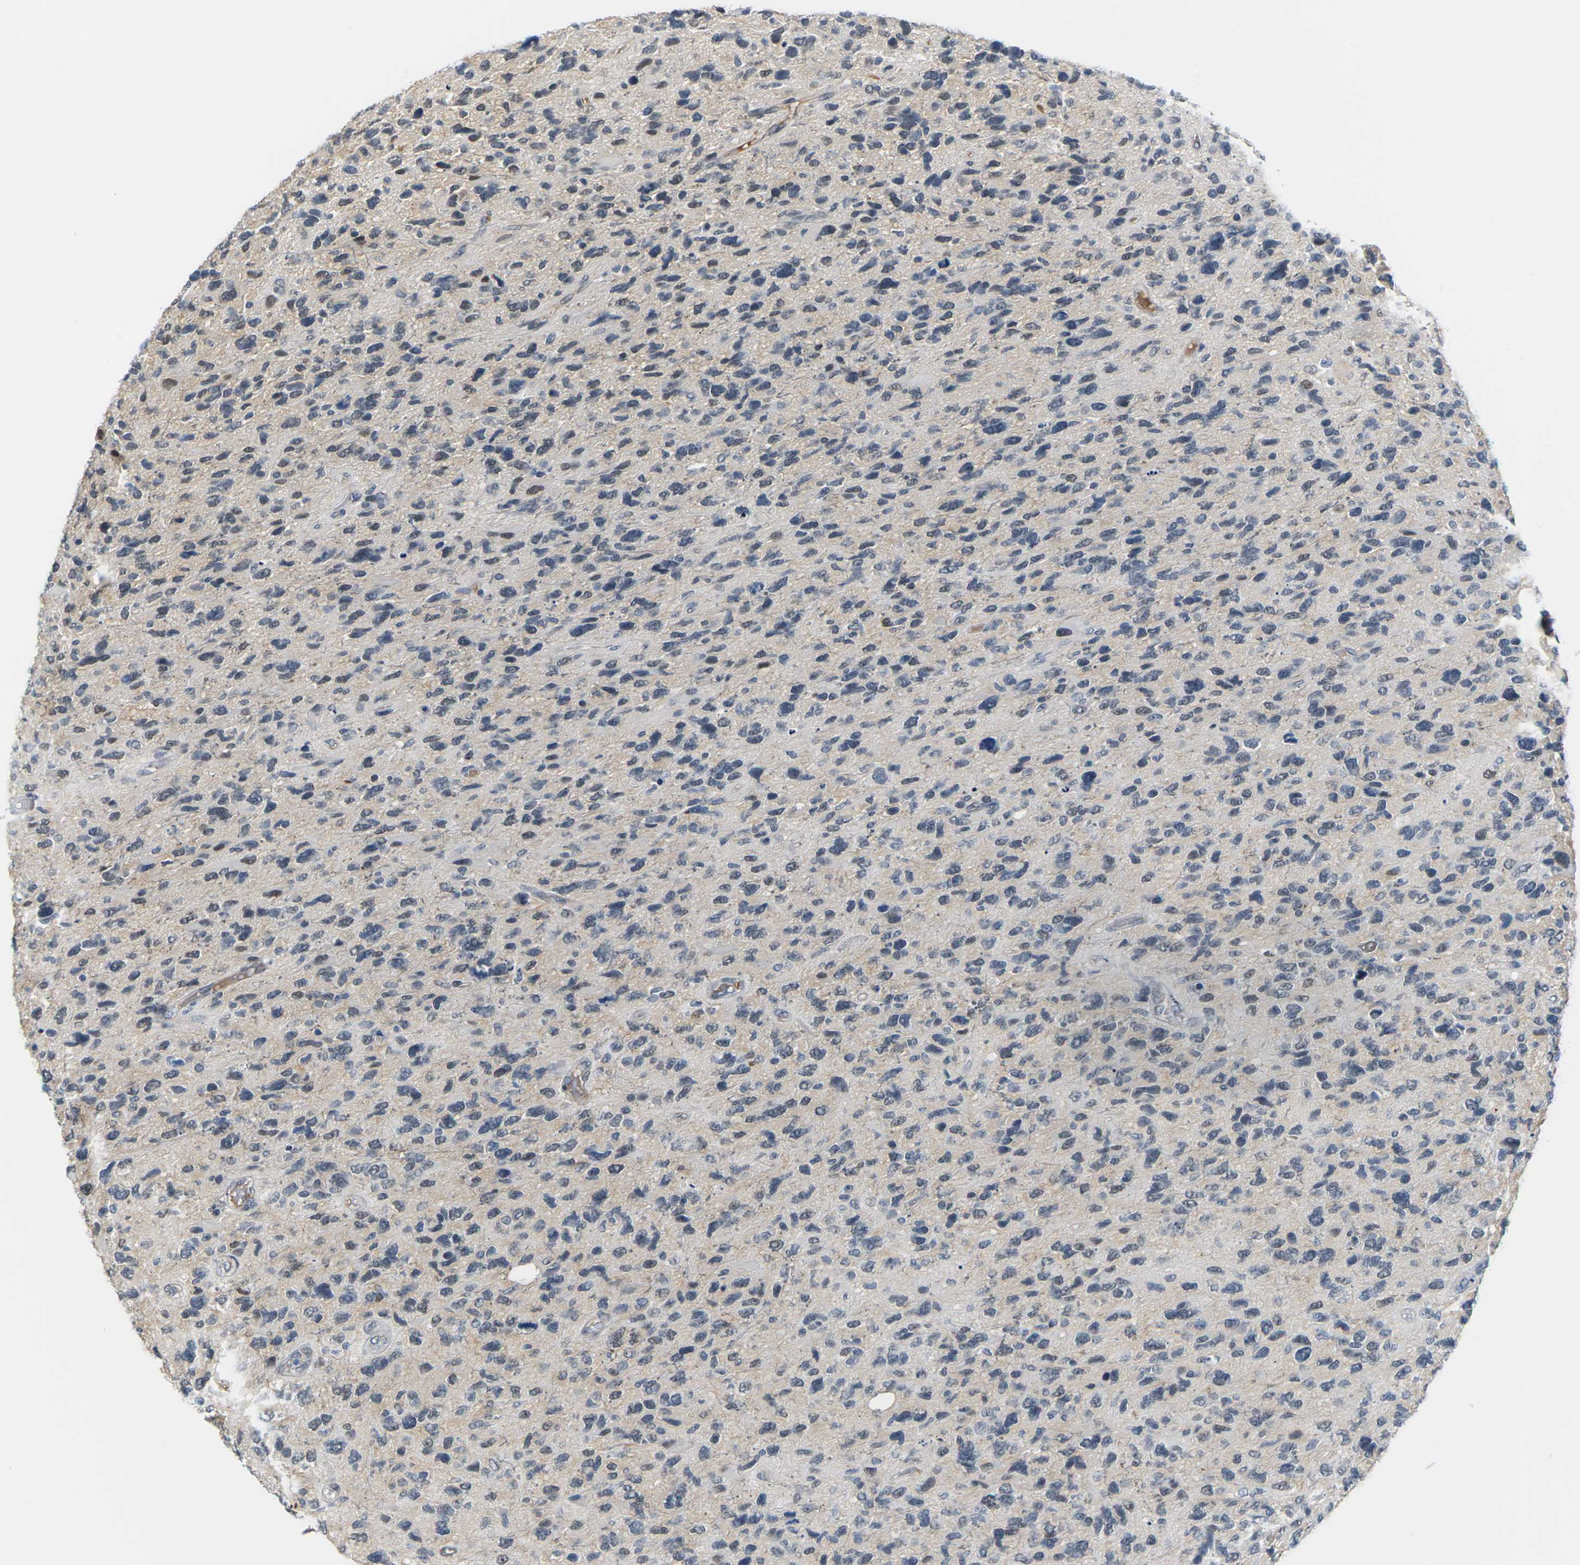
{"staining": {"intensity": "weak", "quantity": "<25%", "location": "nuclear"}, "tissue": "glioma", "cell_type": "Tumor cells", "image_type": "cancer", "snomed": [{"axis": "morphology", "description": "Glioma, malignant, High grade"}, {"axis": "topography", "description": "Brain"}], "caption": "Tumor cells are negative for protein expression in human high-grade glioma (malignant).", "gene": "PKP2", "patient": {"sex": "female", "age": 58}}